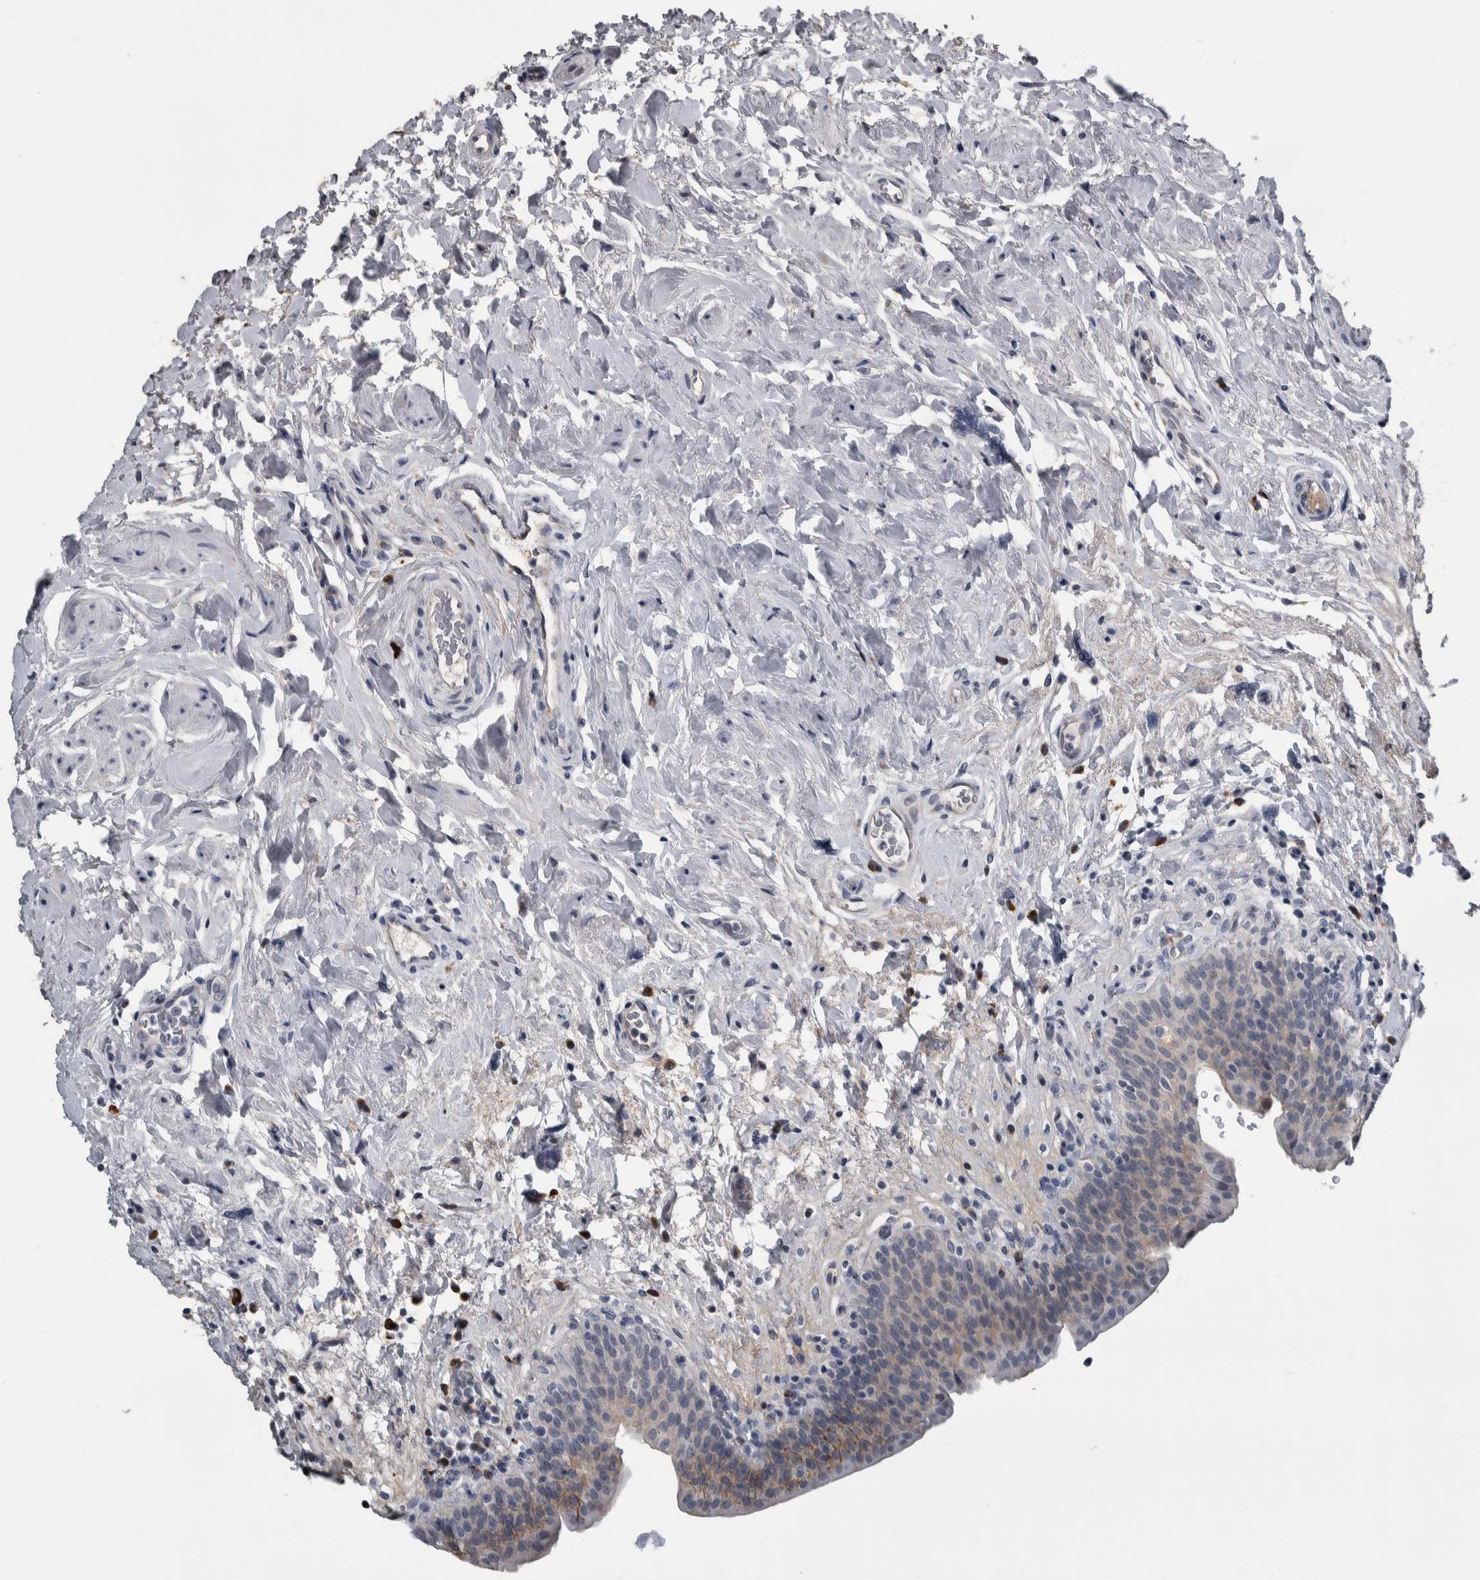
{"staining": {"intensity": "weak", "quantity": "<25%", "location": "cytoplasmic/membranous"}, "tissue": "urinary bladder", "cell_type": "Urothelial cells", "image_type": "normal", "snomed": [{"axis": "morphology", "description": "Normal tissue, NOS"}, {"axis": "topography", "description": "Urinary bladder"}], "caption": "Histopathology image shows no significant protein staining in urothelial cells of benign urinary bladder.", "gene": "CAVIN4", "patient": {"sex": "male", "age": 83}}